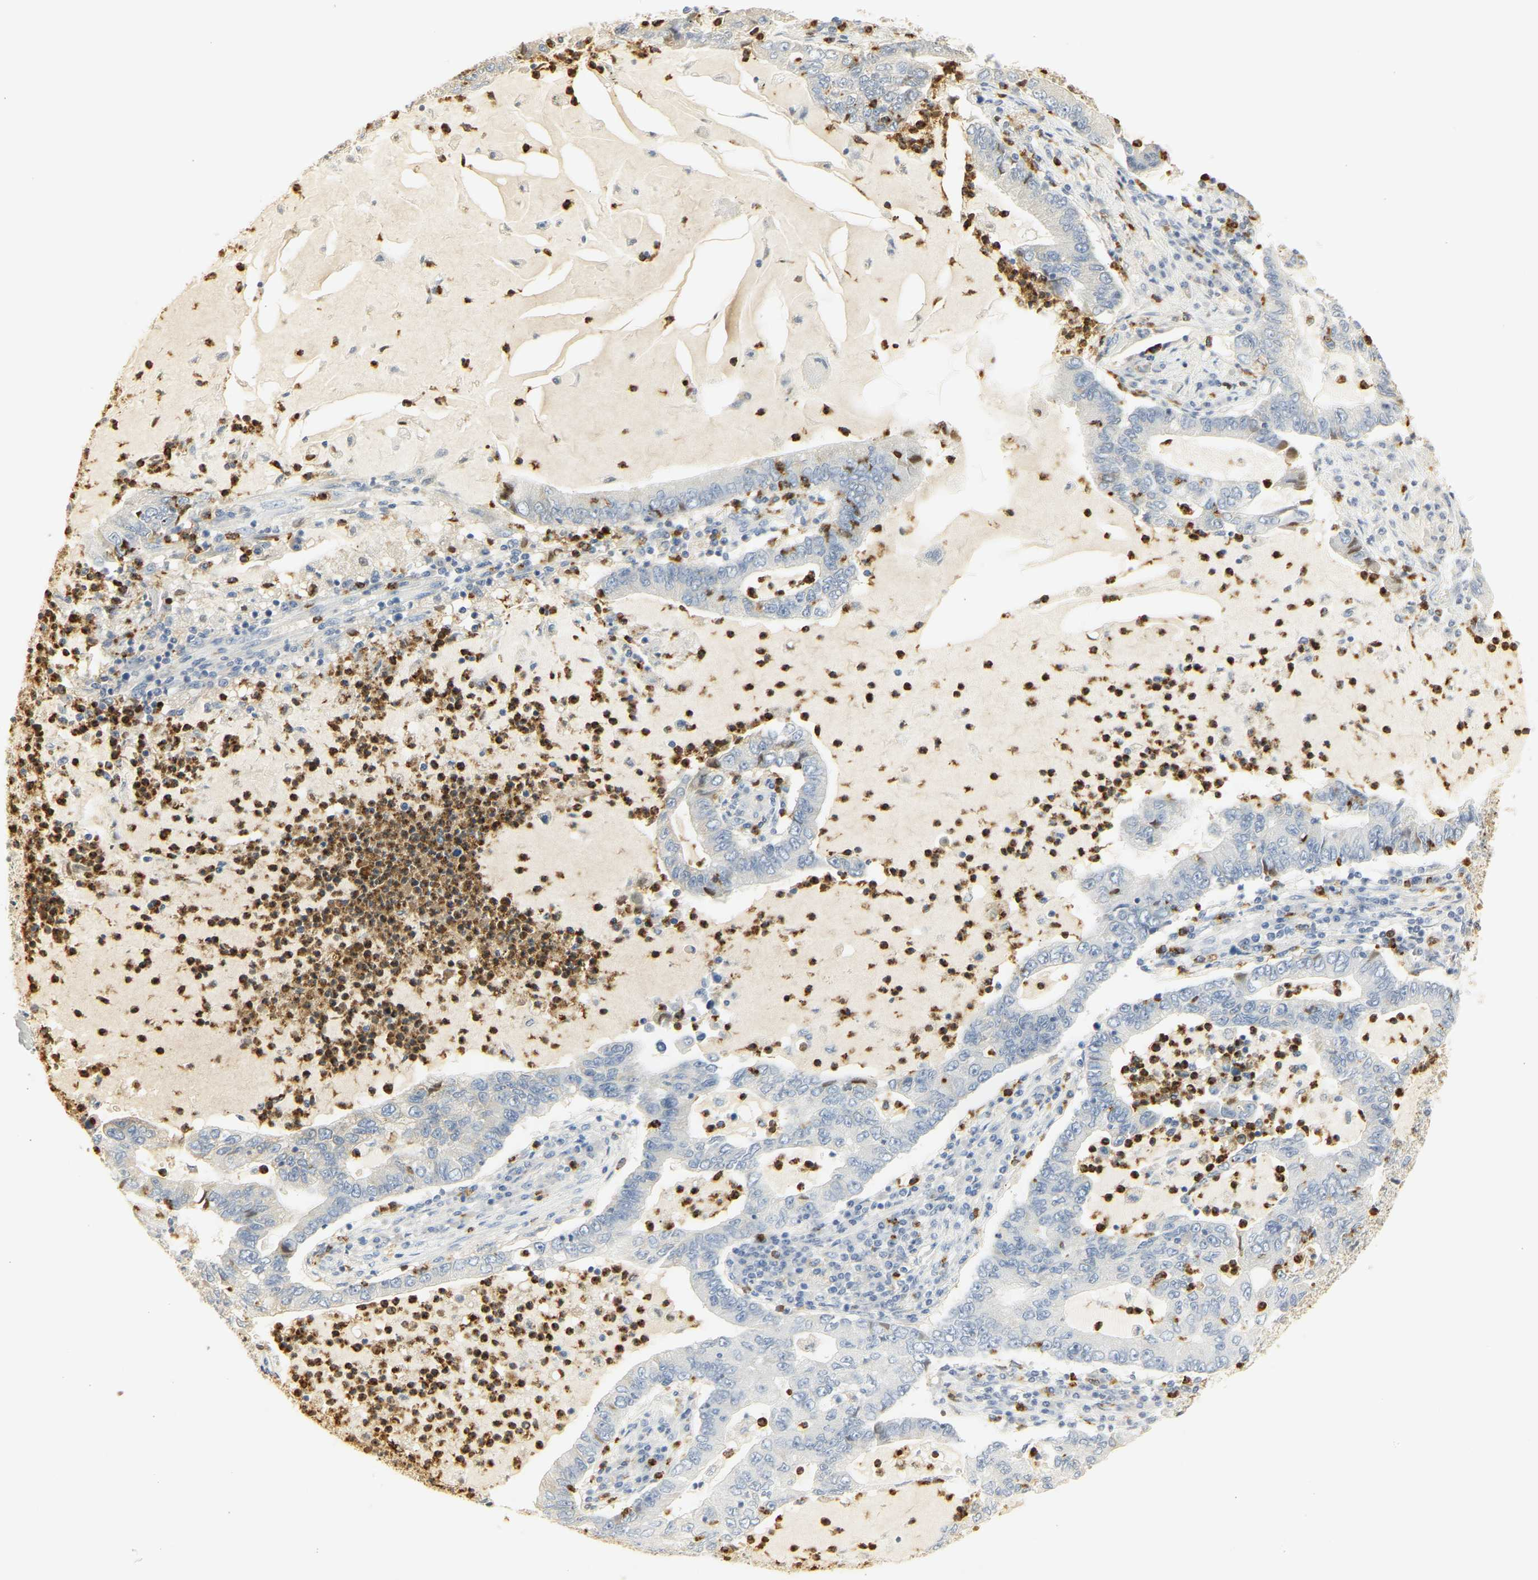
{"staining": {"intensity": "negative", "quantity": "none", "location": "none"}, "tissue": "lung cancer", "cell_type": "Tumor cells", "image_type": "cancer", "snomed": [{"axis": "morphology", "description": "Adenocarcinoma, NOS"}, {"axis": "topography", "description": "Lung"}], "caption": "Protein analysis of lung cancer demonstrates no significant expression in tumor cells.", "gene": "MPO", "patient": {"sex": "female", "age": 51}}